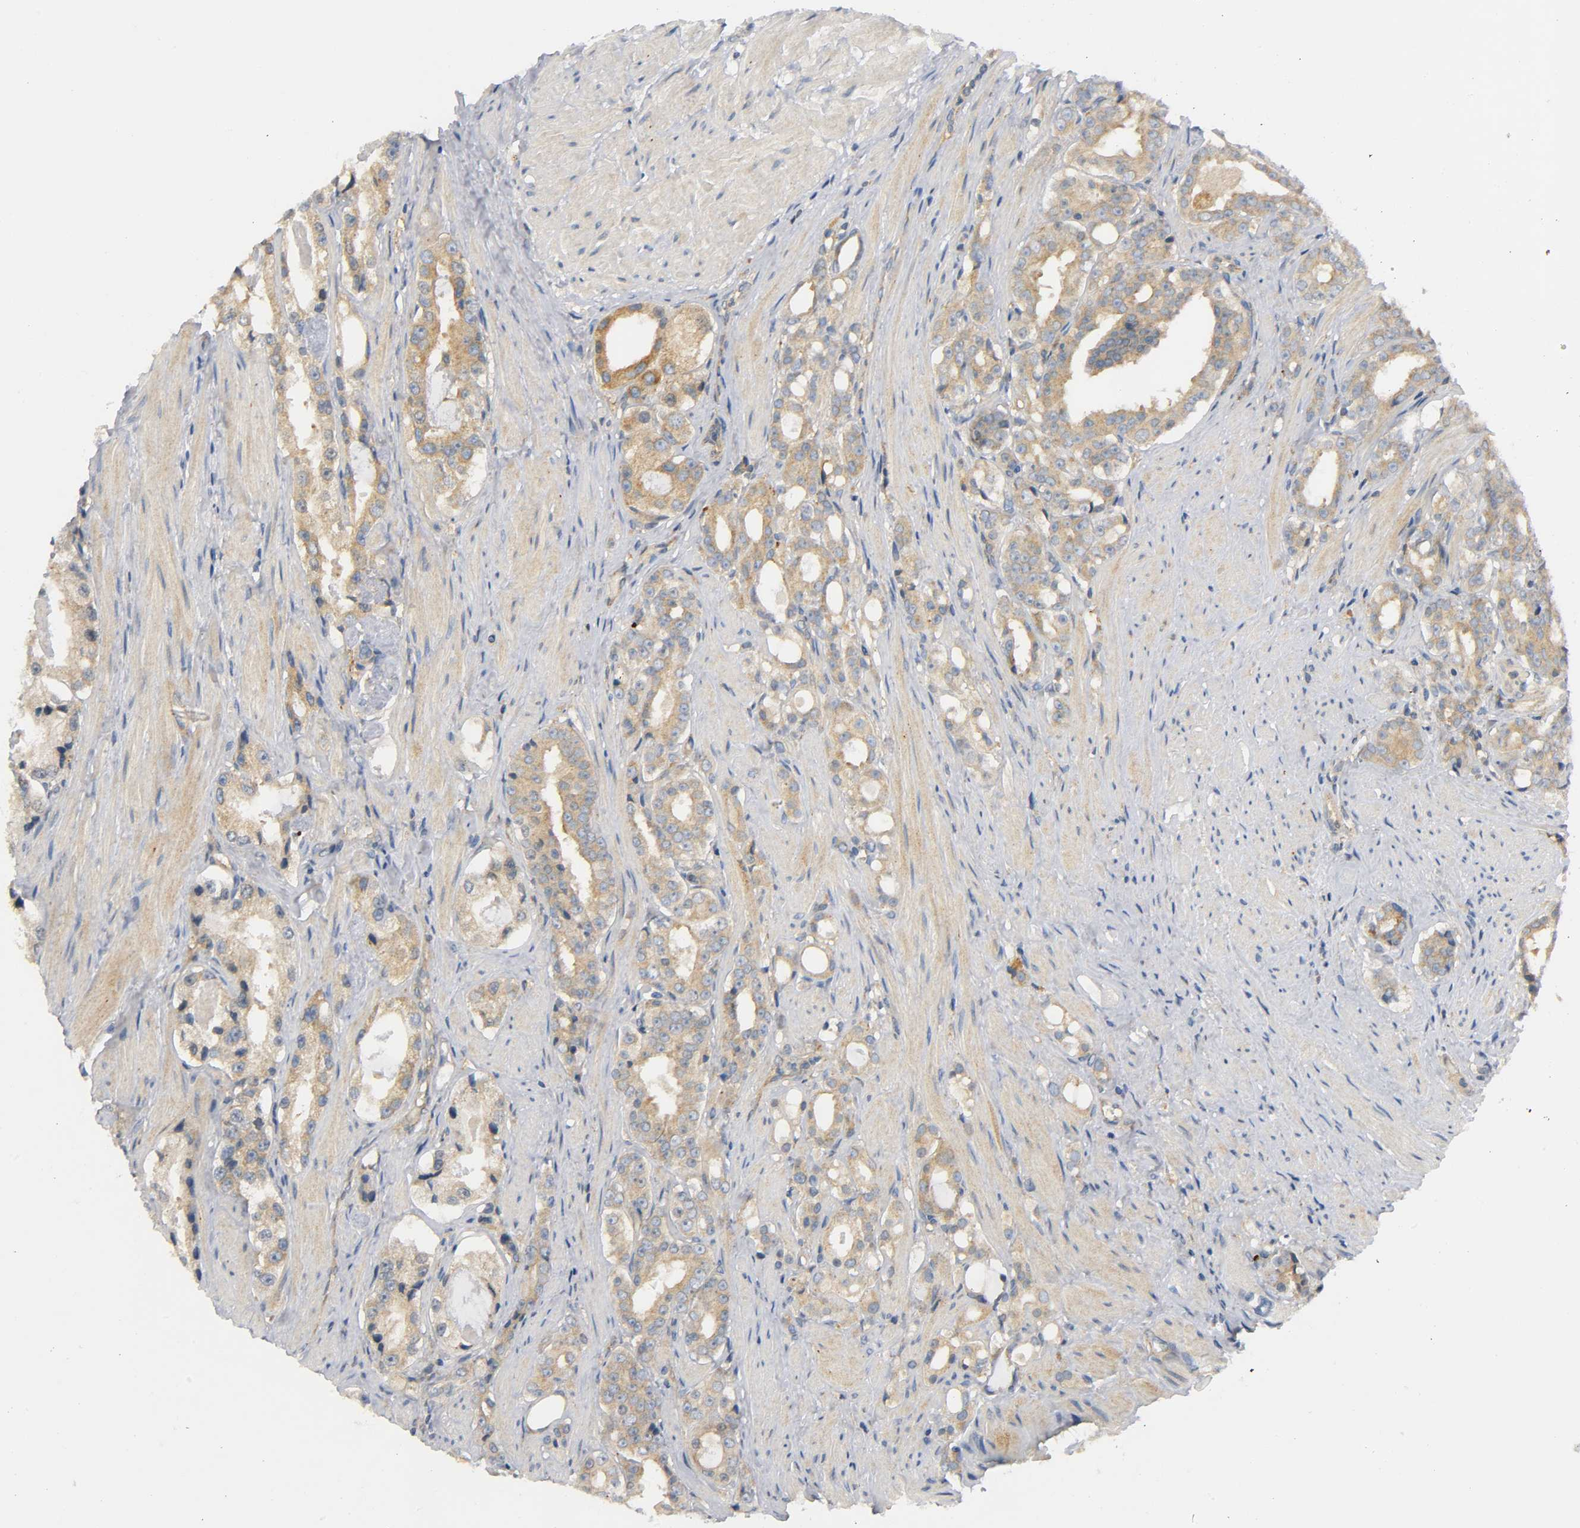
{"staining": {"intensity": "moderate", "quantity": ">75%", "location": "cytoplasmic/membranous"}, "tissue": "prostate cancer", "cell_type": "Tumor cells", "image_type": "cancer", "snomed": [{"axis": "morphology", "description": "Adenocarcinoma, Medium grade"}, {"axis": "topography", "description": "Prostate"}], "caption": "Tumor cells exhibit moderate cytoplasmic/membranous expression in about >75% of cells in prostate cancer (adenocarcinoma (medium-grade)).", "gene": "HDAC6", "patient": {"sex": "male", "age": 60}}